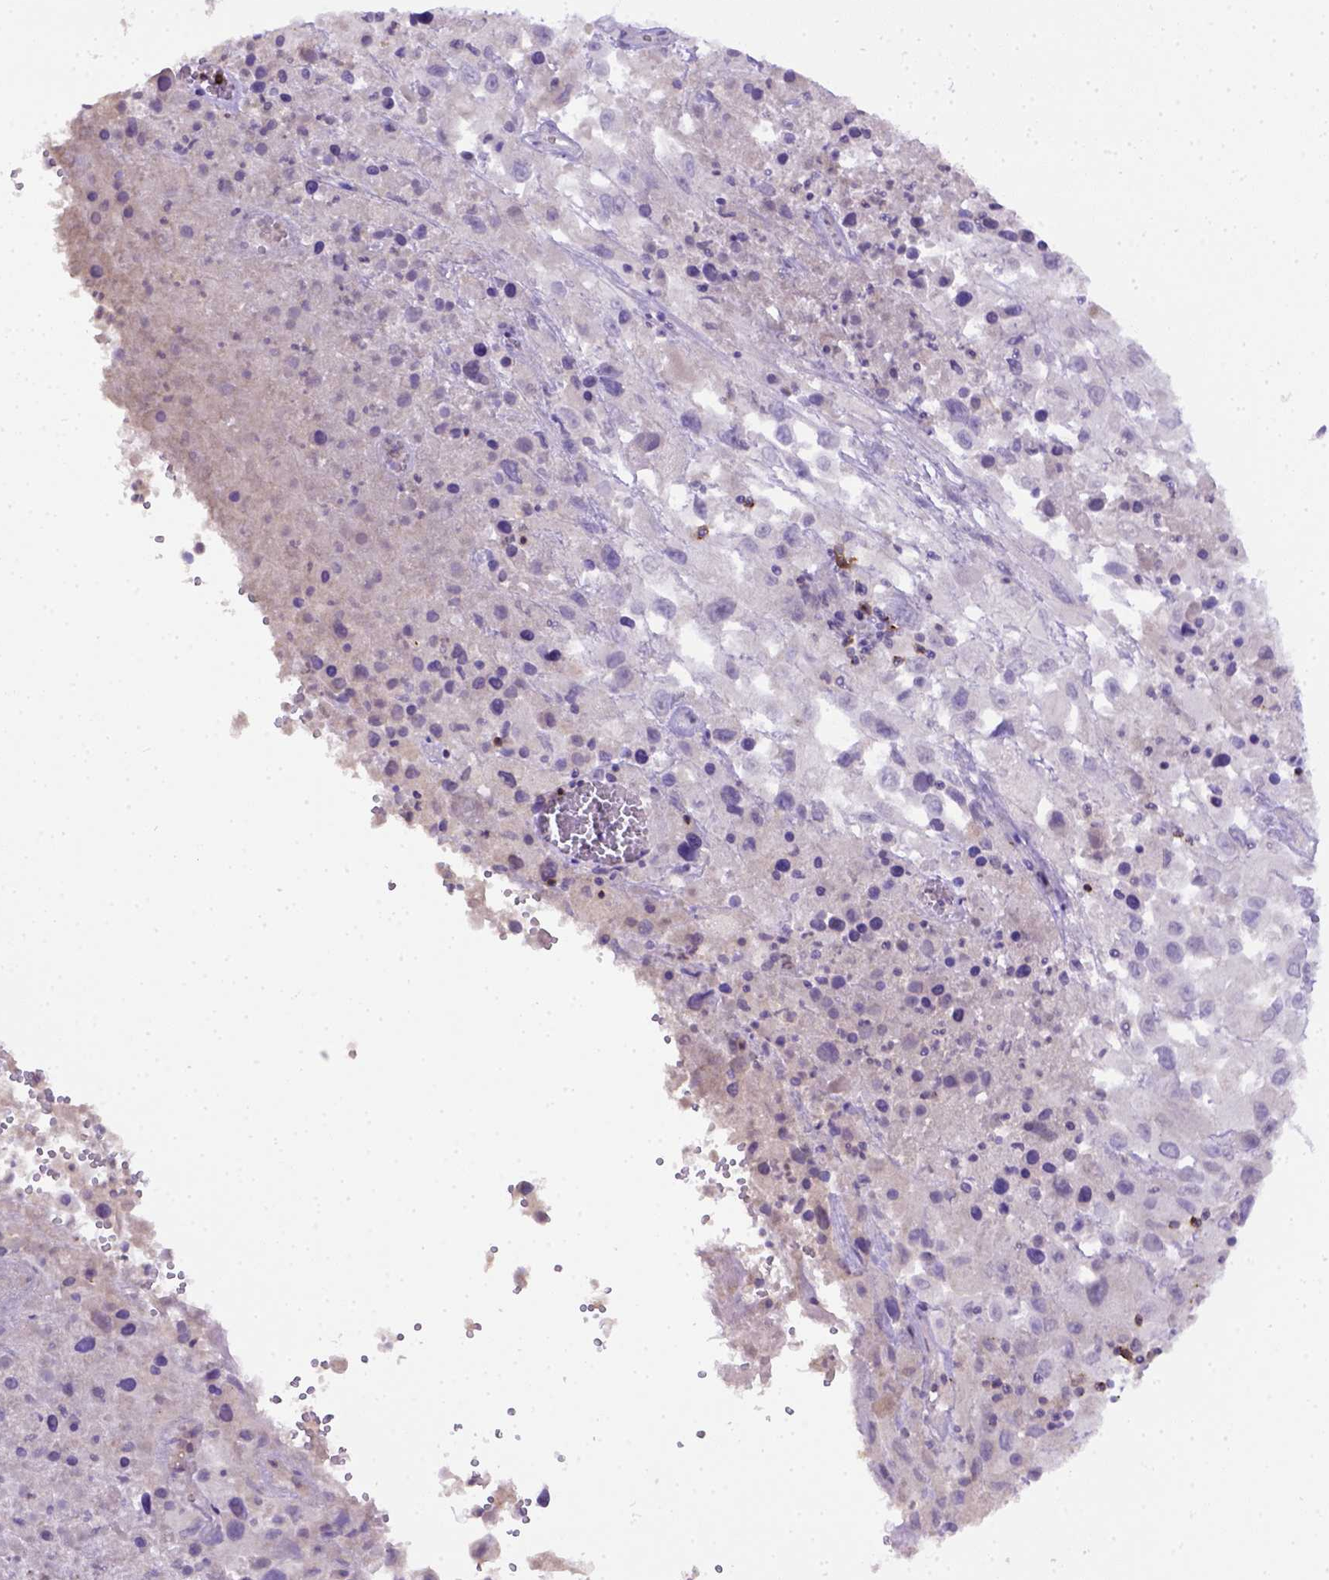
{"staining": {"intensity": "negative", "quantity": "none", "location": "none"}, "tissue": "melanoma", "cell_type": "Tumor cells", "image_type": "cancer", "snomed": [{"axis": "morphology", "description": "Malignant melanoma, Metastatic site"}, {"axis": "topography", "description": "Soft tissue"}], "caption": "Tumor cells show no significant positivity in malignant melanoma (metastatic site).", "gene": "B3GAT1", "patient": {"sex": "male", "age": 50}}